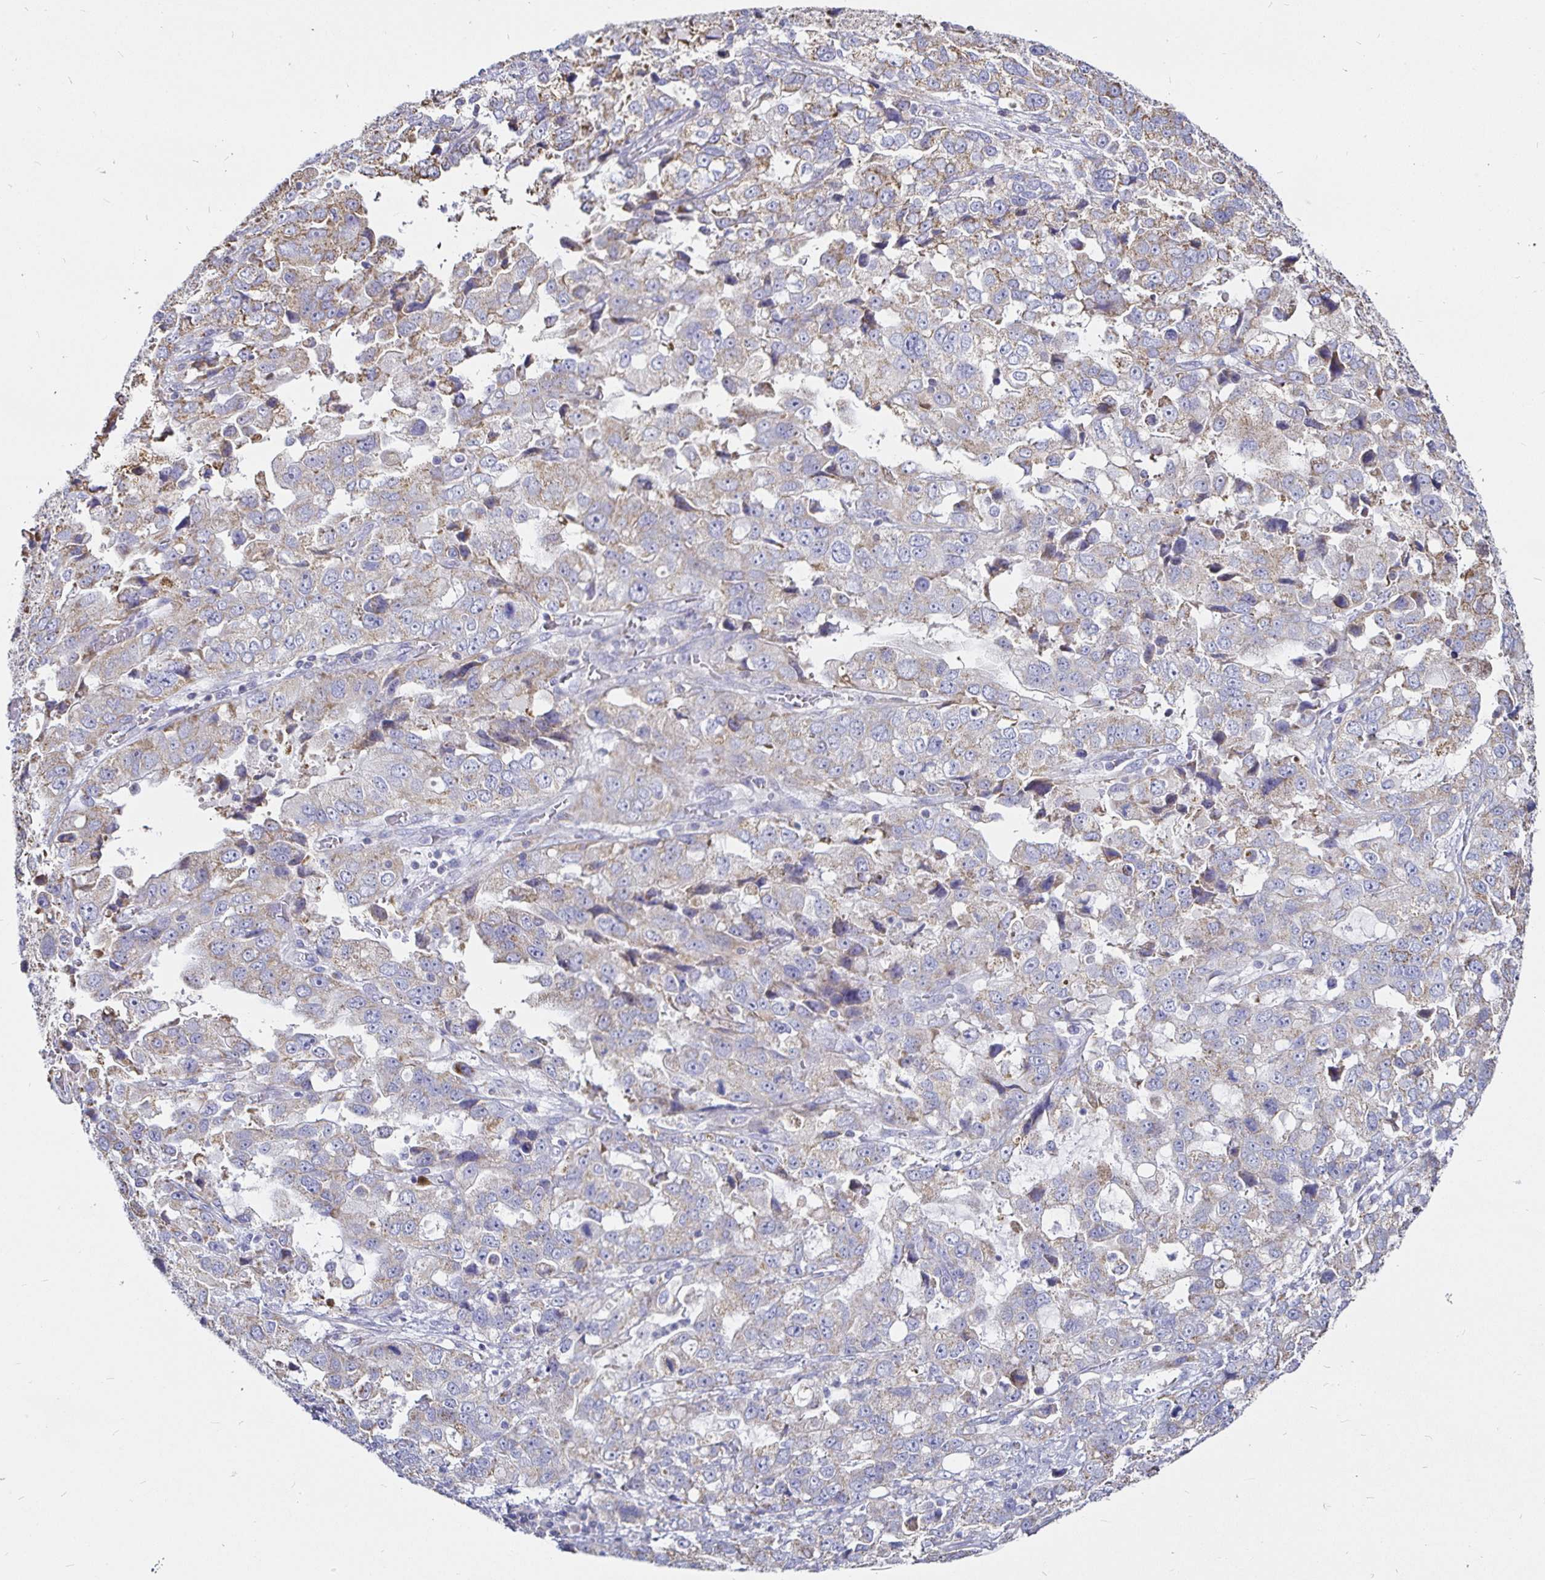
{"staining": {"intensity": "weak", "quantity": "<25%", "location": "cytoplasmic/membranous"}, "tissue": "stomach cancer", "cell_type": "Tumor cells", "image_type": "cancer", "snomed": [{"axis": "morphology", "description": "Adenocarcinoma, NOS"}, {"axis": "topography", "description": "Stomach, upper"}], "caption": "Adenocarcinoma (stomach) stained for a protein using immunohistochemistry demonstrates no expression tumor cells.", "gene": "PGAM2", "patient": {"sex": "female", "age": 81}}